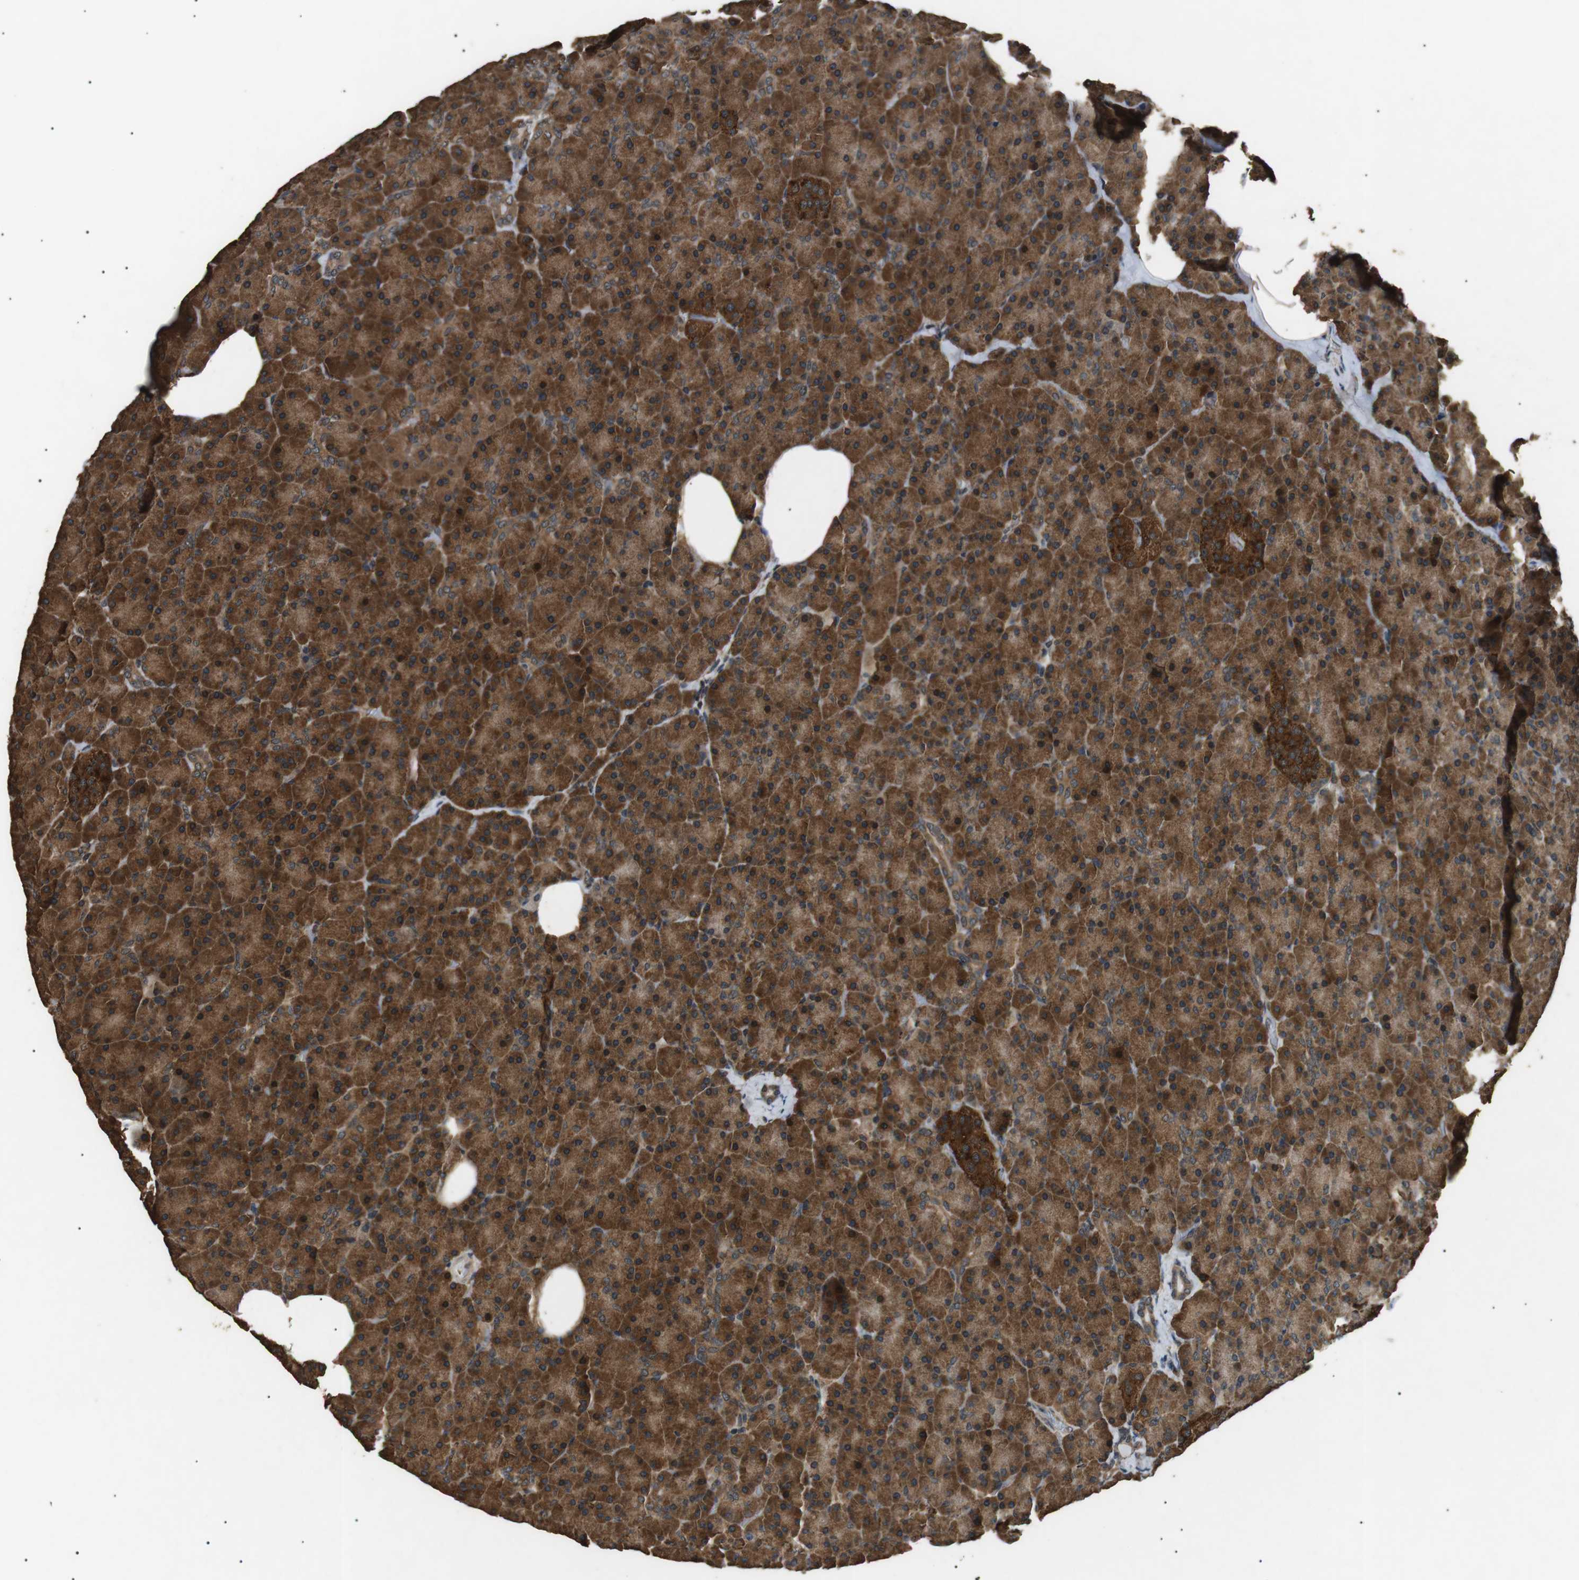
{"staining": {"intensity": "strong", "quantity": ">75%", "location": "cytoplasmic/membranous"}, "tissue": "pancreas", "cell_type": "Exocrine glandular cells", "image_type": "normal", "snomed": [{"axis": "morphology", "description": "Normal tissue, NOS"}, {"axis": "topography", "description": "Pancreas"}], "caption": "Protein expression analysis of benign human pancreas reveals strong cytoplasmic/membranous expression in about >75% of exocrine glandular cells. Ihc stains the protein in brown and the nuclei are stained blue.", "gene": "TBC1D15", "patient": {"sex": "female", "age": 35}}